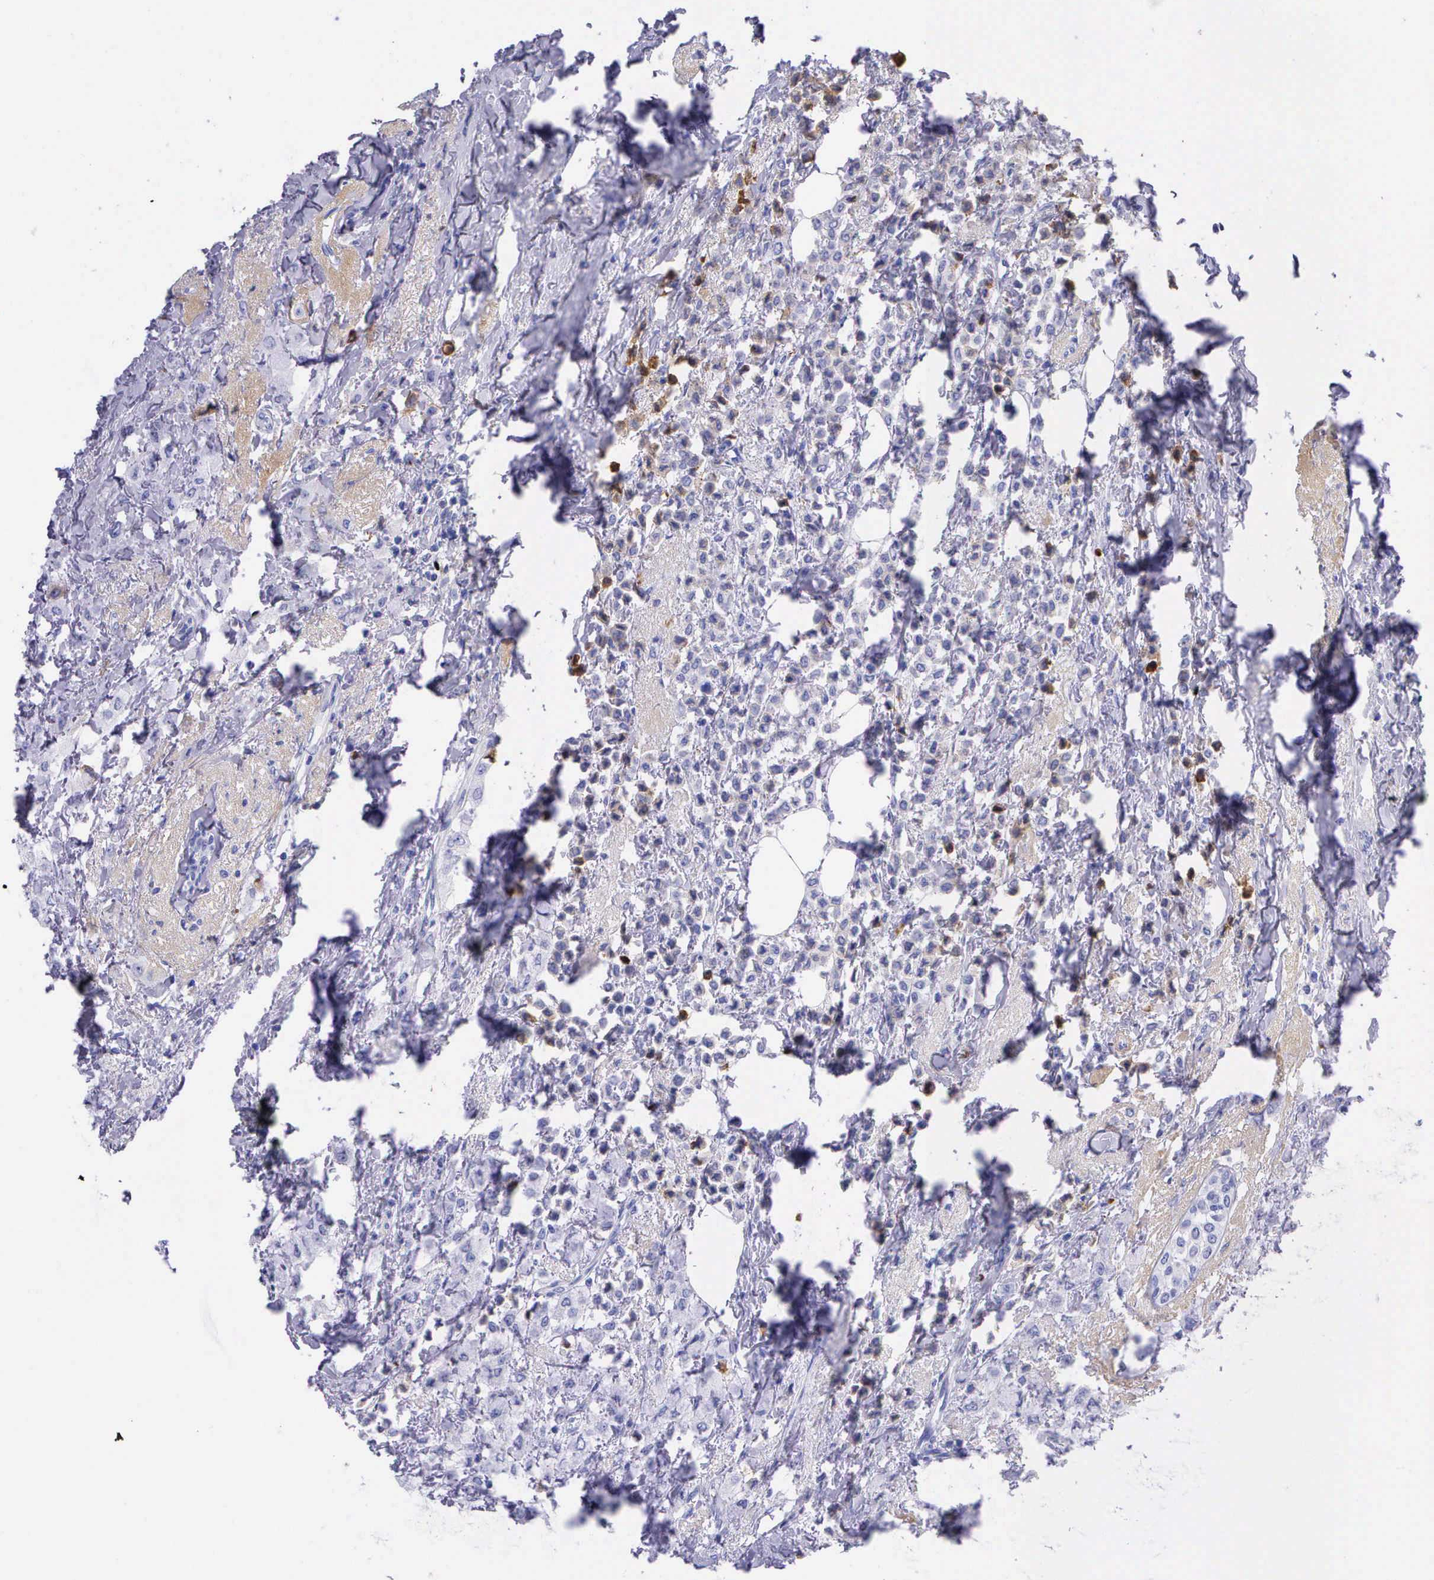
{"staining": {"intensity": "negative", "quantity": "none", "location": "none"}, "tissue": "breast cancer", "cell_type": "Tumor cells", "image_type": "cancer", "snomed": [{"axis": "morphology", "description": "Lobular carcinoma"}, {"axis": "topography", "description": "Breast"}], "caption": "Breast lobular carcinoma stained for a protein using immunohistochemistry (IHC) displays no positivity tumor cells.", "gene": "PLG", "patient": {"sex": "female", "age": 85}}